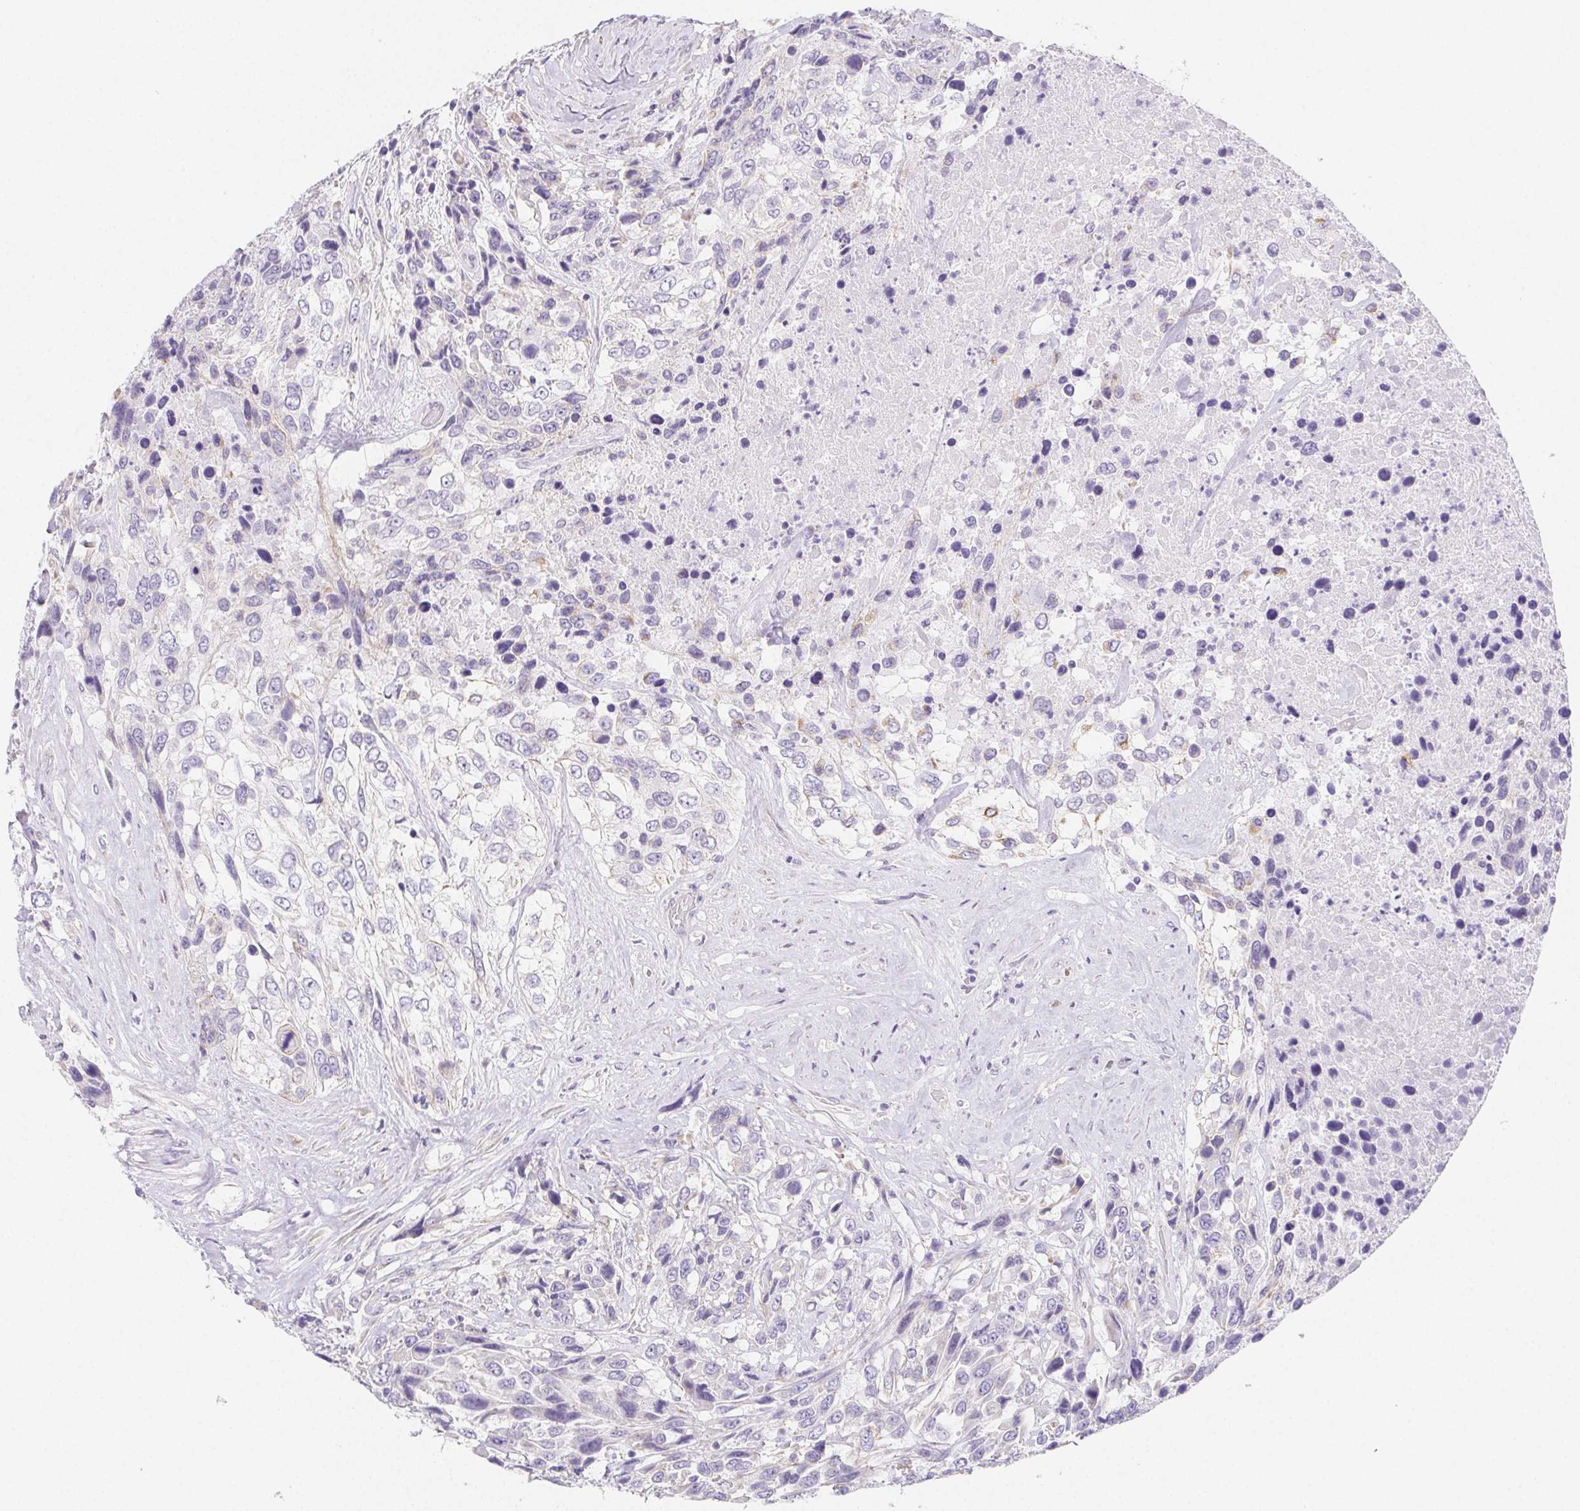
{"staining": {"intensity": "negative", "quantity": "none", "location": "none"}, "tissue": "urothelial cancer", "cell_type": "Tumor cells", "image_type": "cancer", "snomed": [{"axis": "morphology", "description": "Urothelial carcinoma, High grade"}, {"axis": "topography", "description": "Urinary bladder"}], "caption": "Tumor cells show no significant staining in urothelial cancer. Nuclei are stained in blue.", "gene": "ZBBX", "patient": {"sex": "female", "age": 70}}